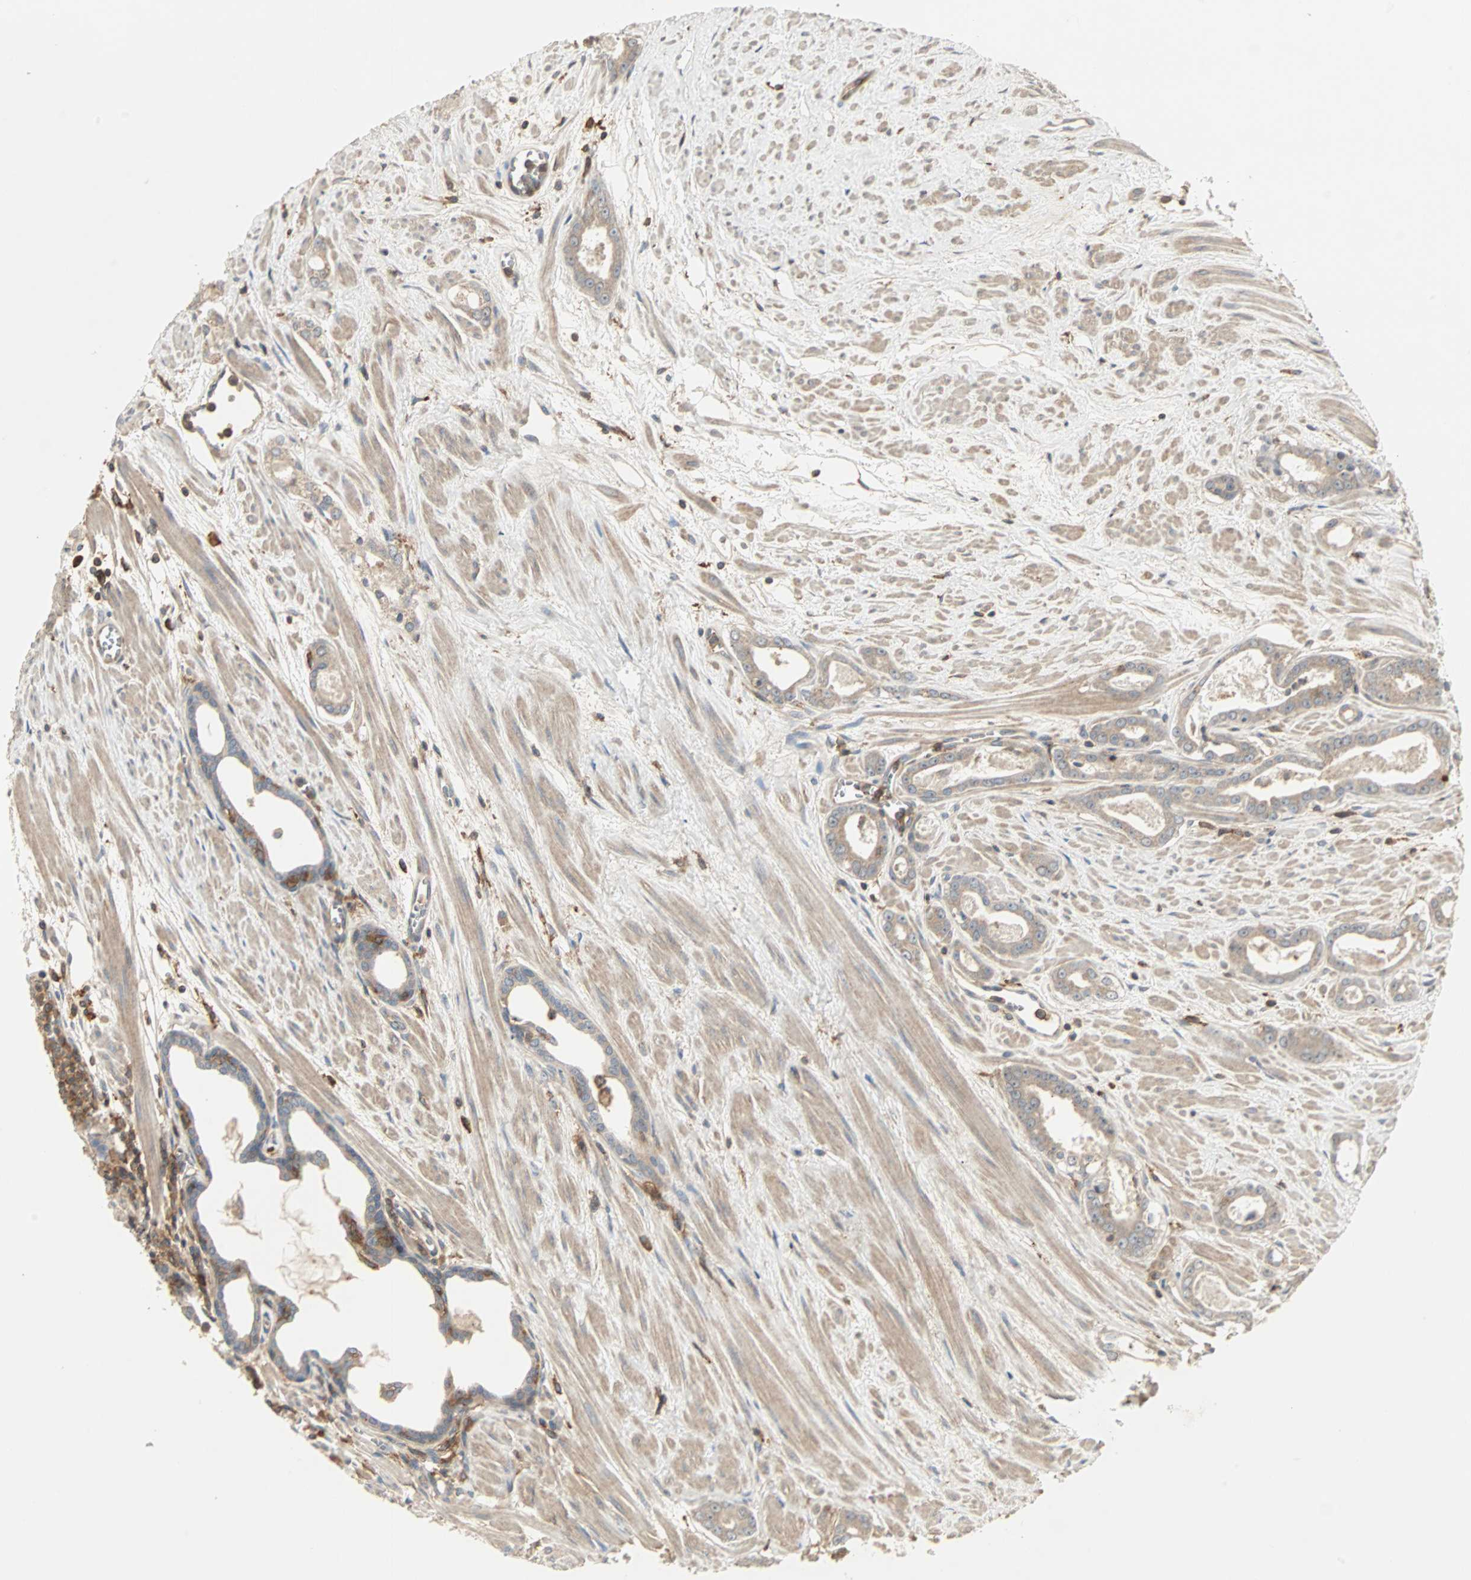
{"staining": {"intensity": "weak", "quantity": ">75%", "location": "cytoplasmic/membranous"}, "tissue": "prostate cancer", "cell_type": "Tumor cells", "image_type": "cancer", "snomed": [{"axis": "morphology", "description": "Adenocarcinoma, Low grade"}, {"axis": "topography", "description": "Prostate"}], "caption": "Immunohistochemical staining of human low-grade adenocarcinoma (prostate) exhibits low levels of weak cytoplasmic/membranous protein positivity in approximately >75% of tumor cells.", "gene": "GNAI2", "patient": {"sex": "male", "age": 57}}